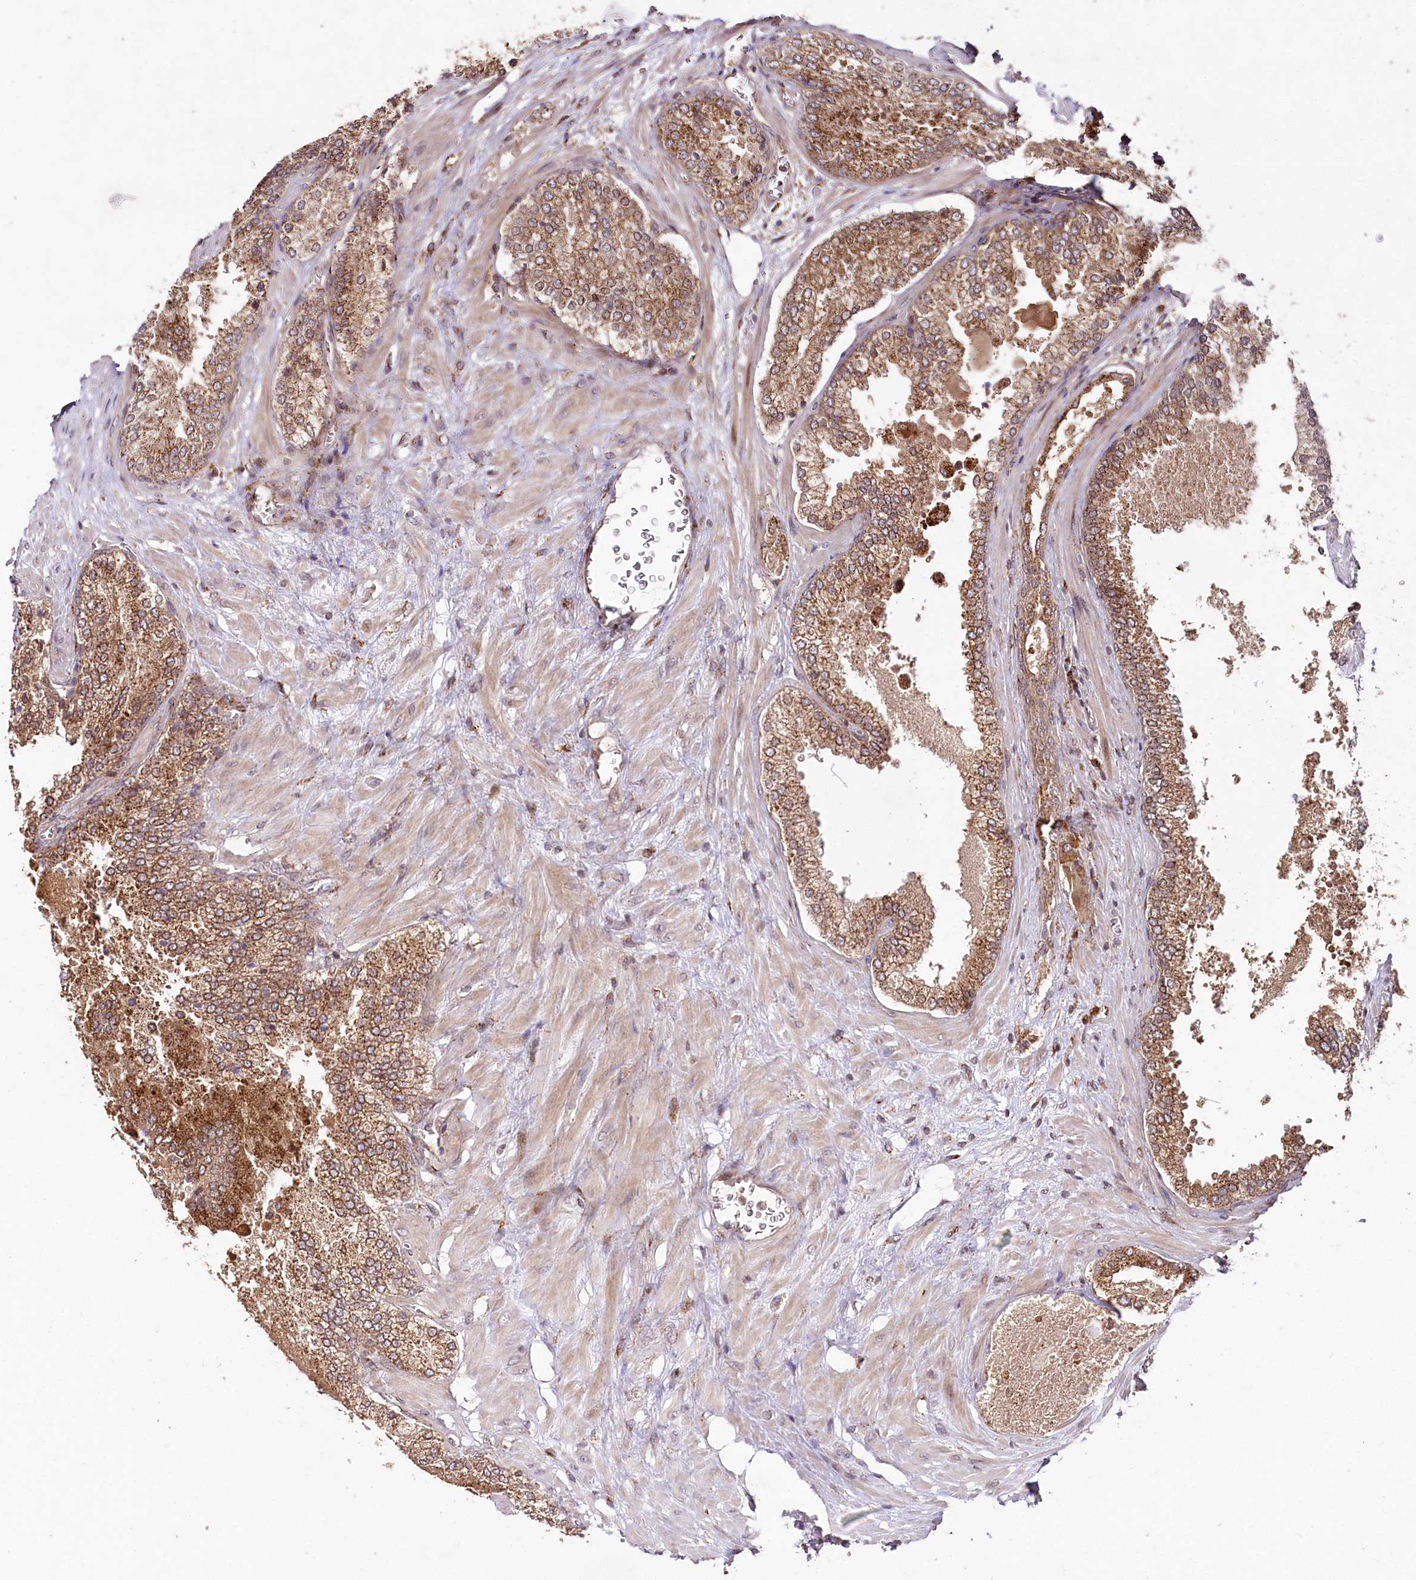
{"staining": {"intensity": "moderate", "quantity": ">75%", "location": "cytoplasmic/membranous"}, "tissue": "prostate cancer", "cell_type": "Tumor cells", "image_type": "cancer", "snomed": [{"axis": "morphology", "description": "Adenocarcinoma, Low grade"}, {"axis": "topography", "description": "Prostate"}], "caption": "Moderate cytoplasmic/membranous positivity for a protein is seen in approximately >75% of tumor cells of prostate low-grade adenocarcinoma using IHC.", "gene": "COPG1", "patient": {"sex": "male", "age": 74}}